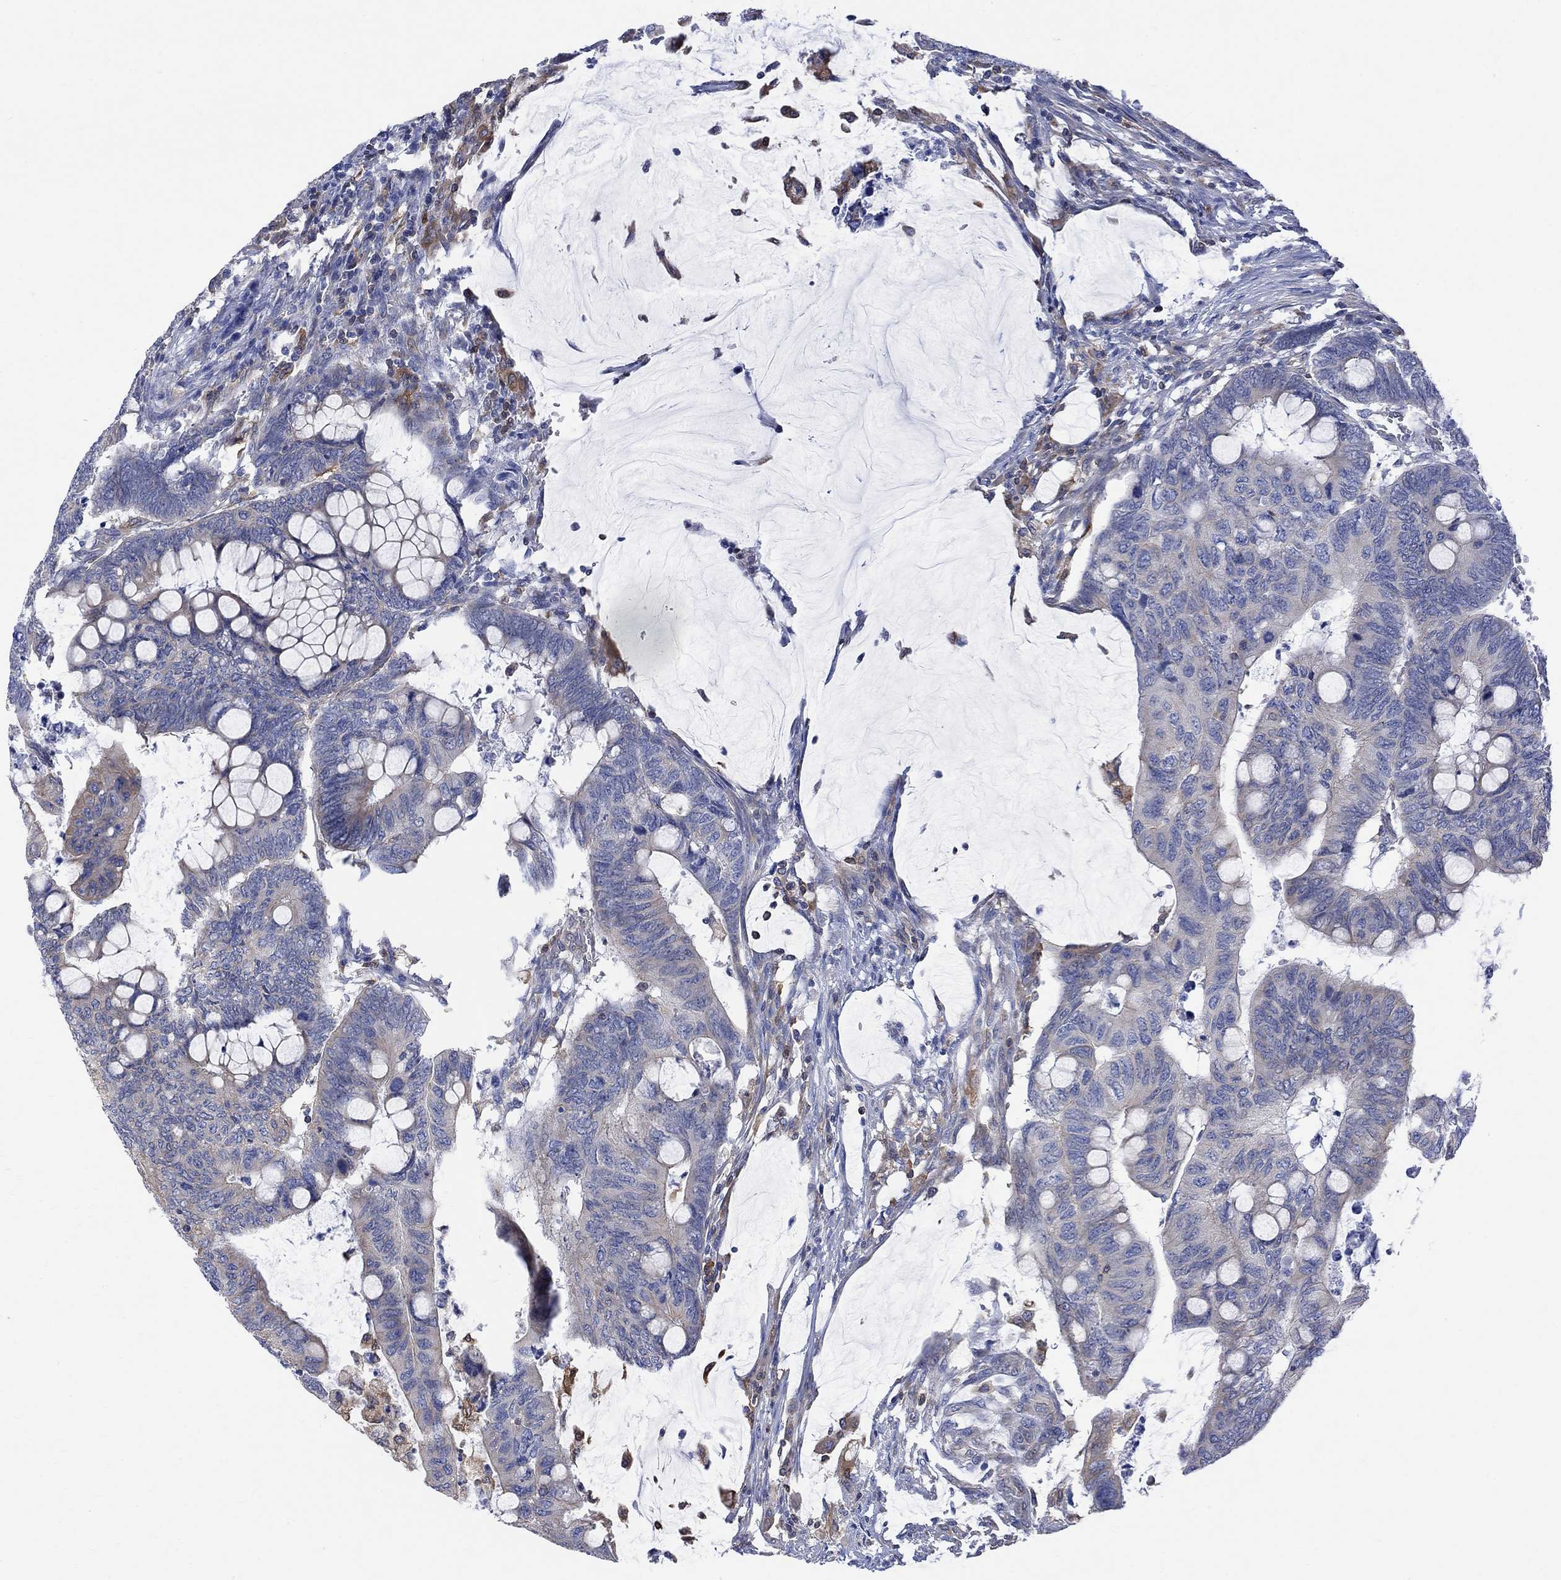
{"staining": {"intensity": "moderate", "quantity": "<25%", "location": "cytoplasmic/membranous"}, "tissue": "colorectal cancer", "cell_type": "Tumor cells", "image_type": "cancer", "snomed": [{"axis": "morphology", "description": "Normal tissue, NOS"}, {"axis": "morphology", "description": "Adenocarcinoma, NOS"}, {"axis": "topography", "description": "Rectum"}, {"axis": "topography", "description": "Peripheral nerve tissue"}], "caption": "IHC photomicrograph of colorectal cancer stained for a protein (brown), which exhibits low levels of moderate cytoplasmic/membranous positivity in approximately <25% of tumor cells.", "gene": "GBP5", "patient": {"sex": "male", "age": 92}}